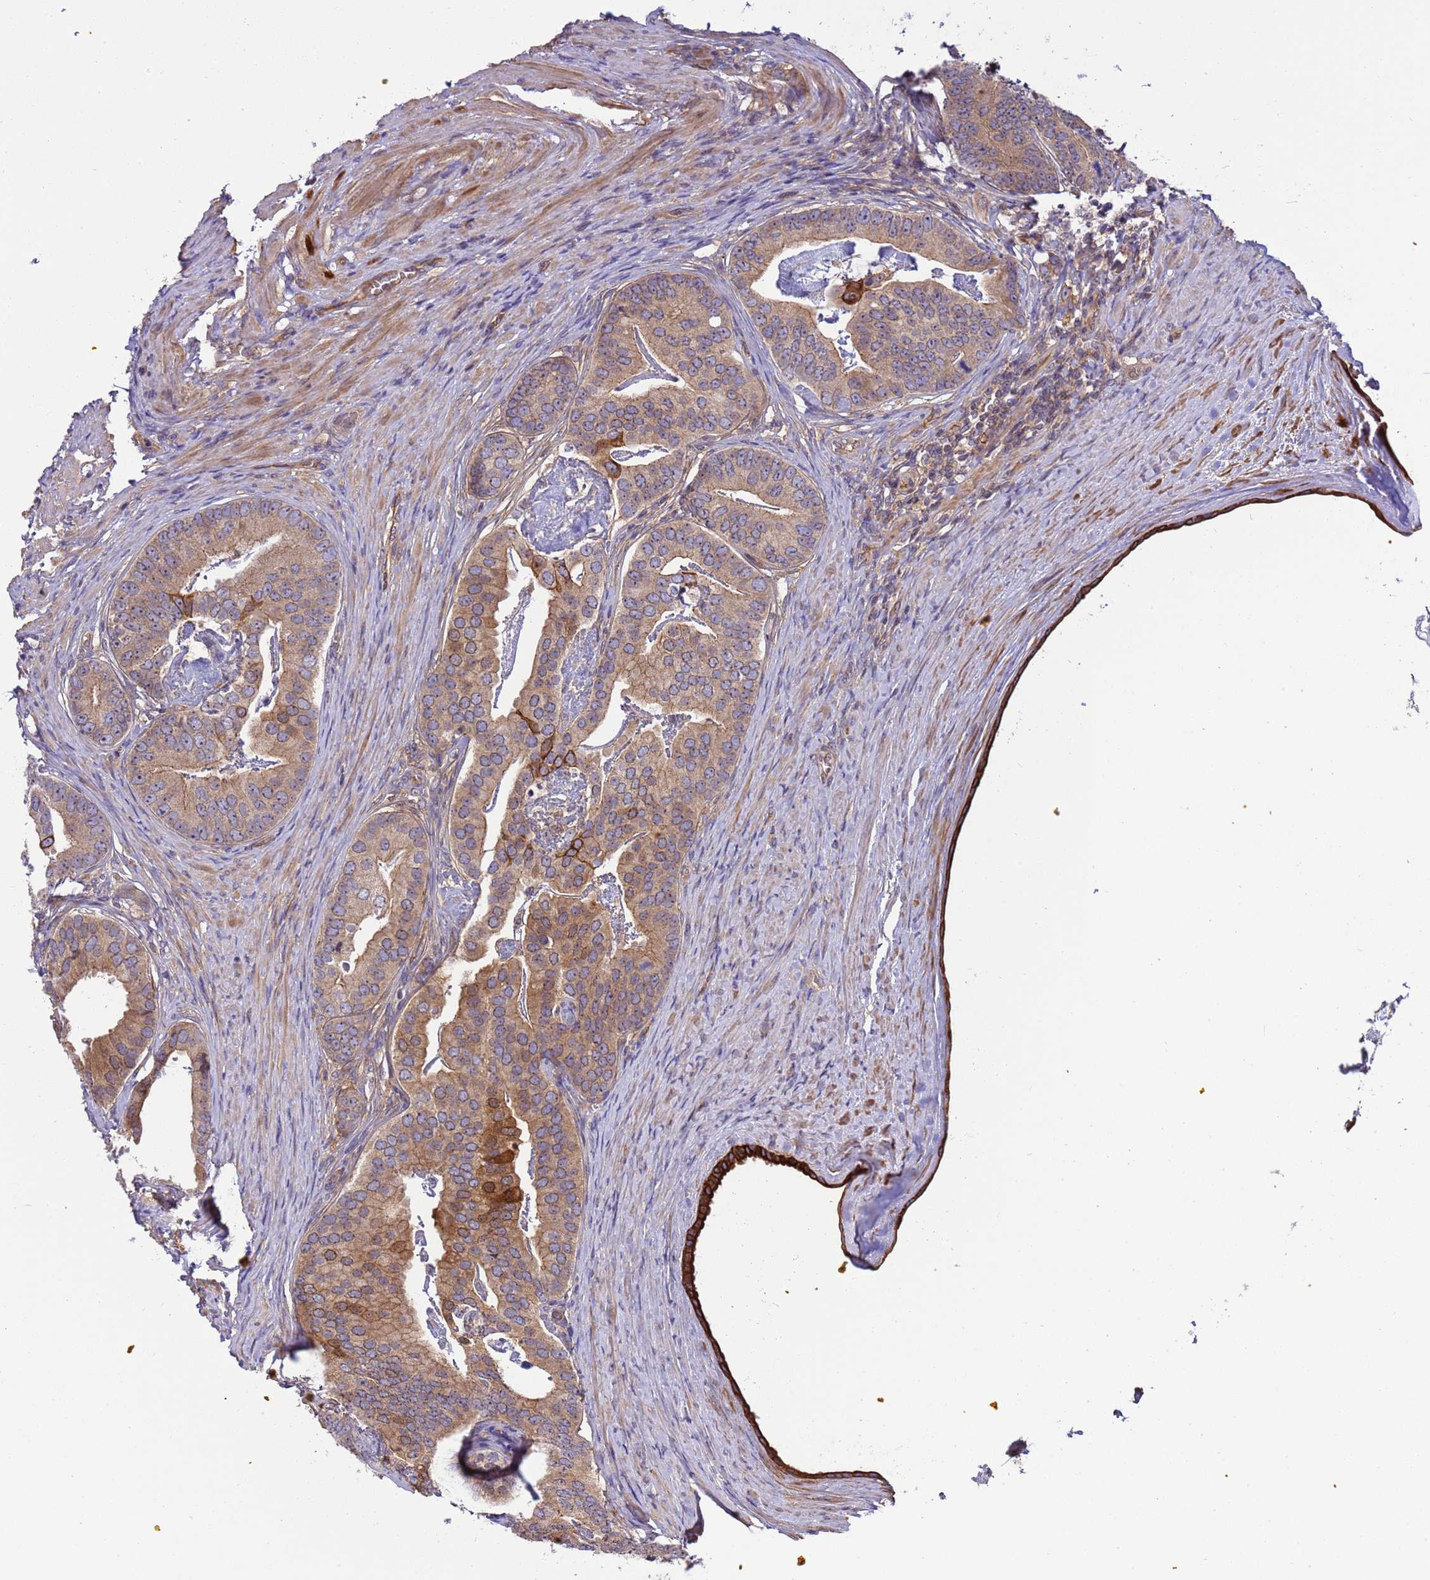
{"staining": {"intensity": "moderate", "quantity": ">75%", "location": "cytoplasmic/membranous"}, "tissue": "prostate cancer", "cell_type": "Tumor cells", "image_type": "cancer", "snomed": [{"axis": "morphology", "description": "Adenocarcinoma, Low grade"}, {"axis": "topography", "description": "Prostate"}], "caption": "Low-grade adenocarcinoma (prostate) stained with a brown dye reveals moderate cytoplasmic/membranous positive expression in about >75% of tumor cells.", "gene": "SMCO3", "patient": {"sex": "male", "age": 71}}